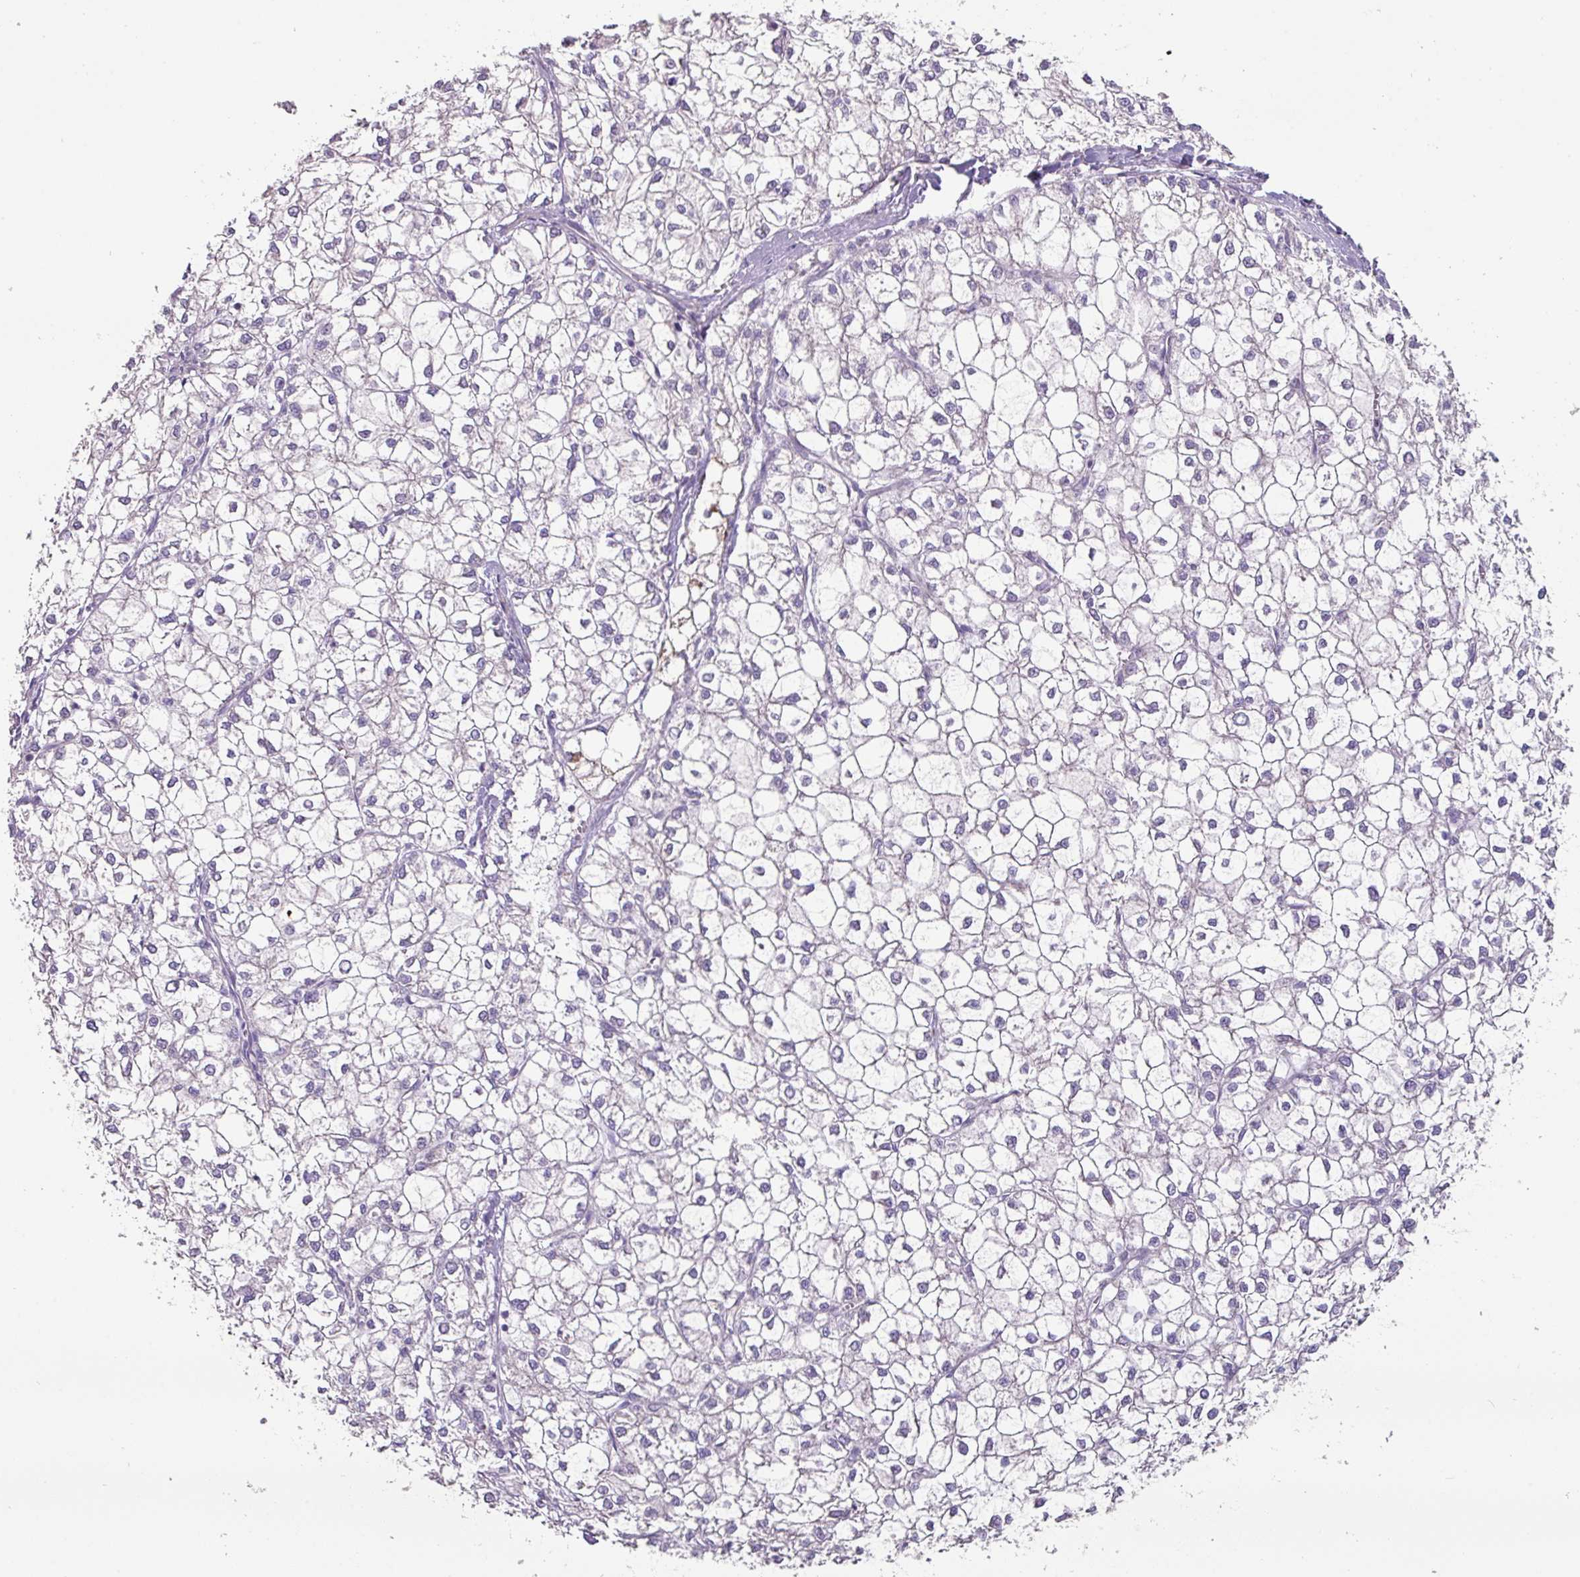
{"staining": {"intensity": "negative", "quantity": "none", "location": "none"}, "tissue": "liver cancer", "cell_type": "Tumor cells", "image_type": "cancer", "snomed": [{"axis": "morphology", "description": "Carcinoma, Hepatocellular, NOS"}, {"axis": "topography", "description": "Liver"}], "caption": "Immunohistochemical staining of liver hepatocellular carcinoma reveals no significant staining in tumor cells.", "gene": "MRRF", "patient": {"sex": "female", "age": 43}}